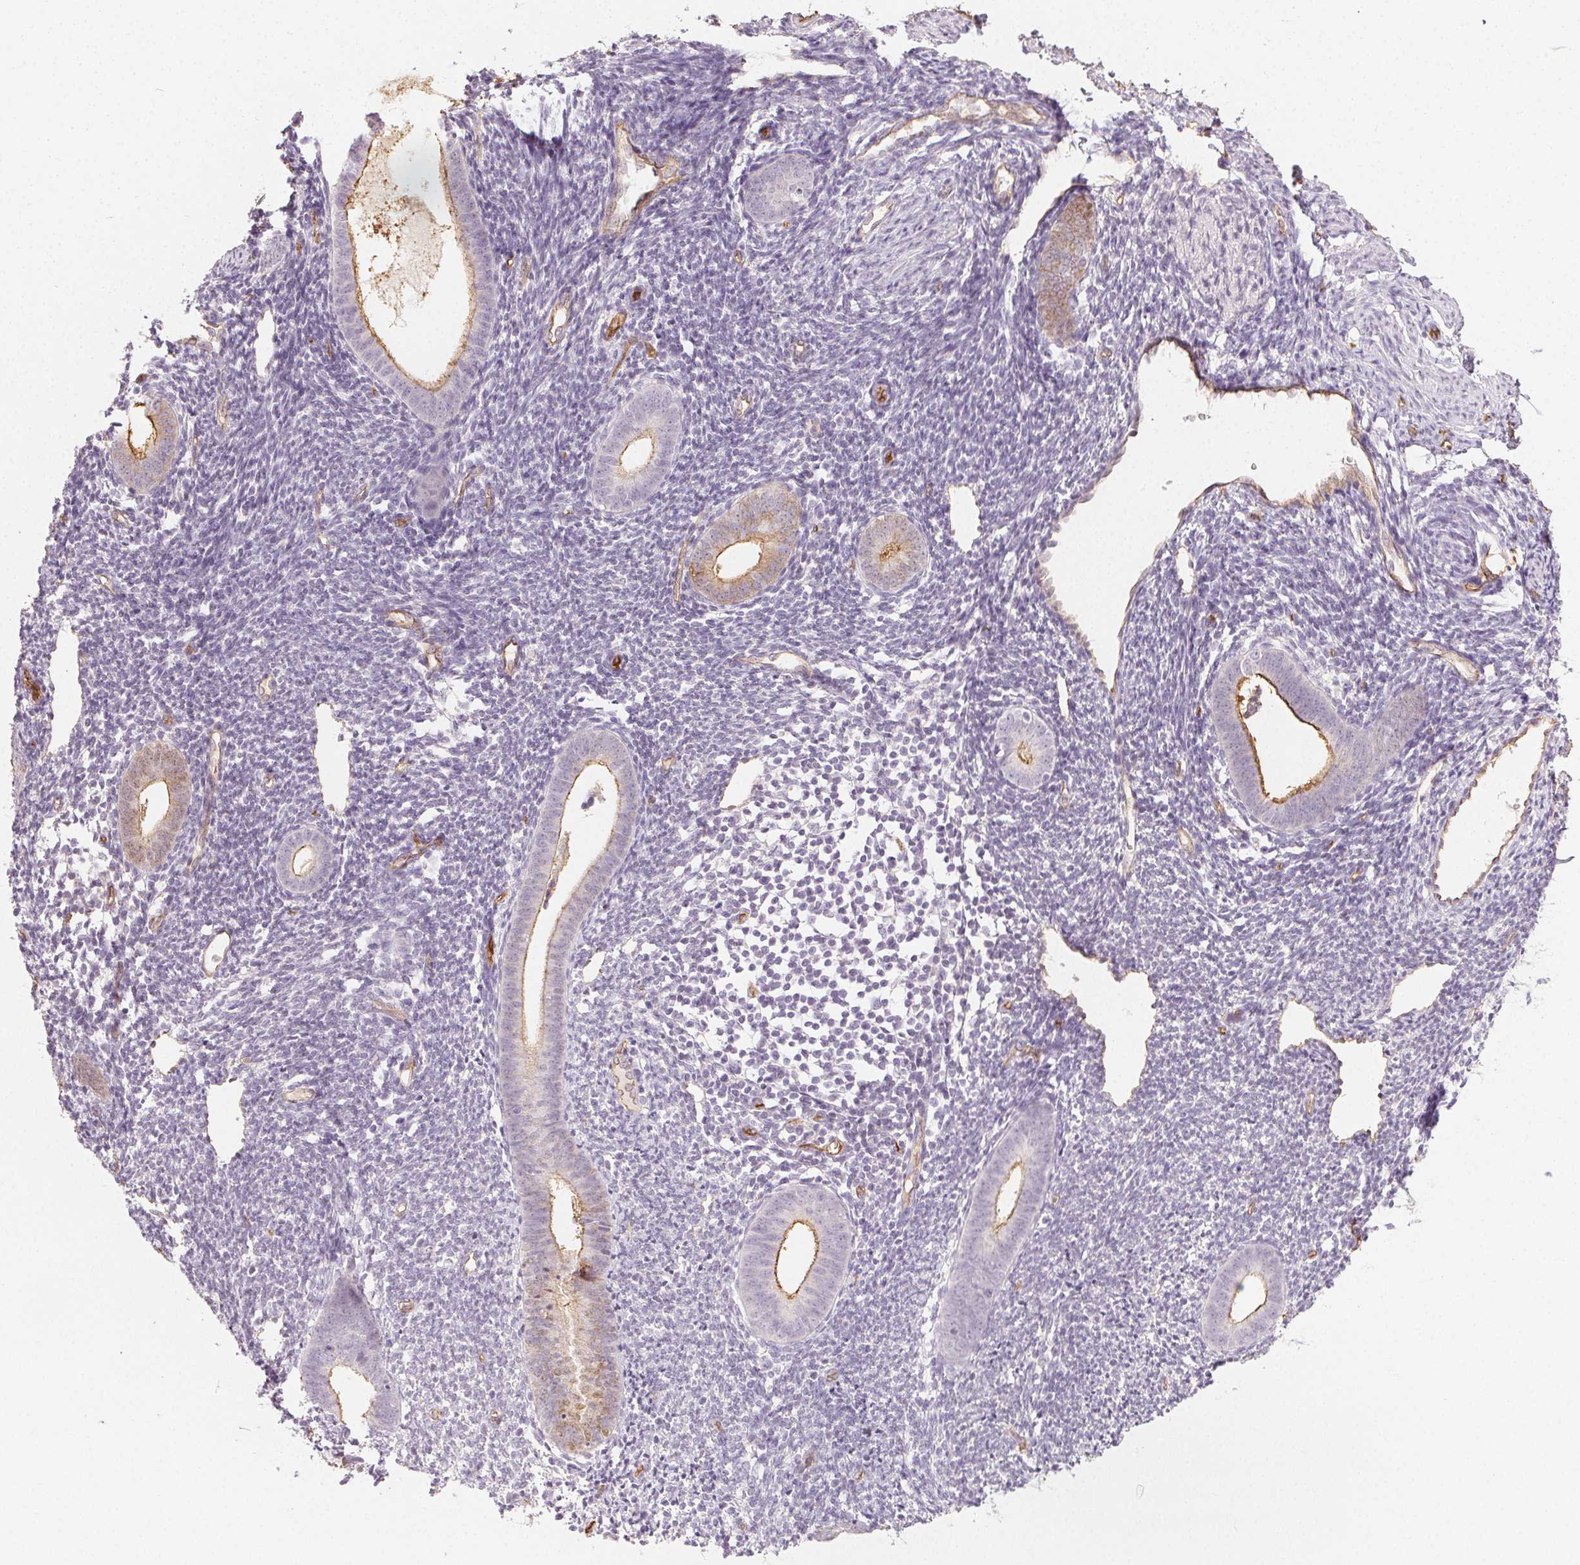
{"staining": {"intensity": "negative", "quantity": "none", "location": "none"}, "tissue": "endometrium", "cell_type": "Cells in endometrial stroma", "image_type": "normal", "snomed": [{"axis": "morphology", "description": "Normal tissue, NOS"}, {"axis": "topography", "description": "Endometrium"}], "caption": "There is no significant positivity in cells in endometrial stroma of endometrium.", "gene": "PODXL", "patient": {"sex": "female", "age": 39}}